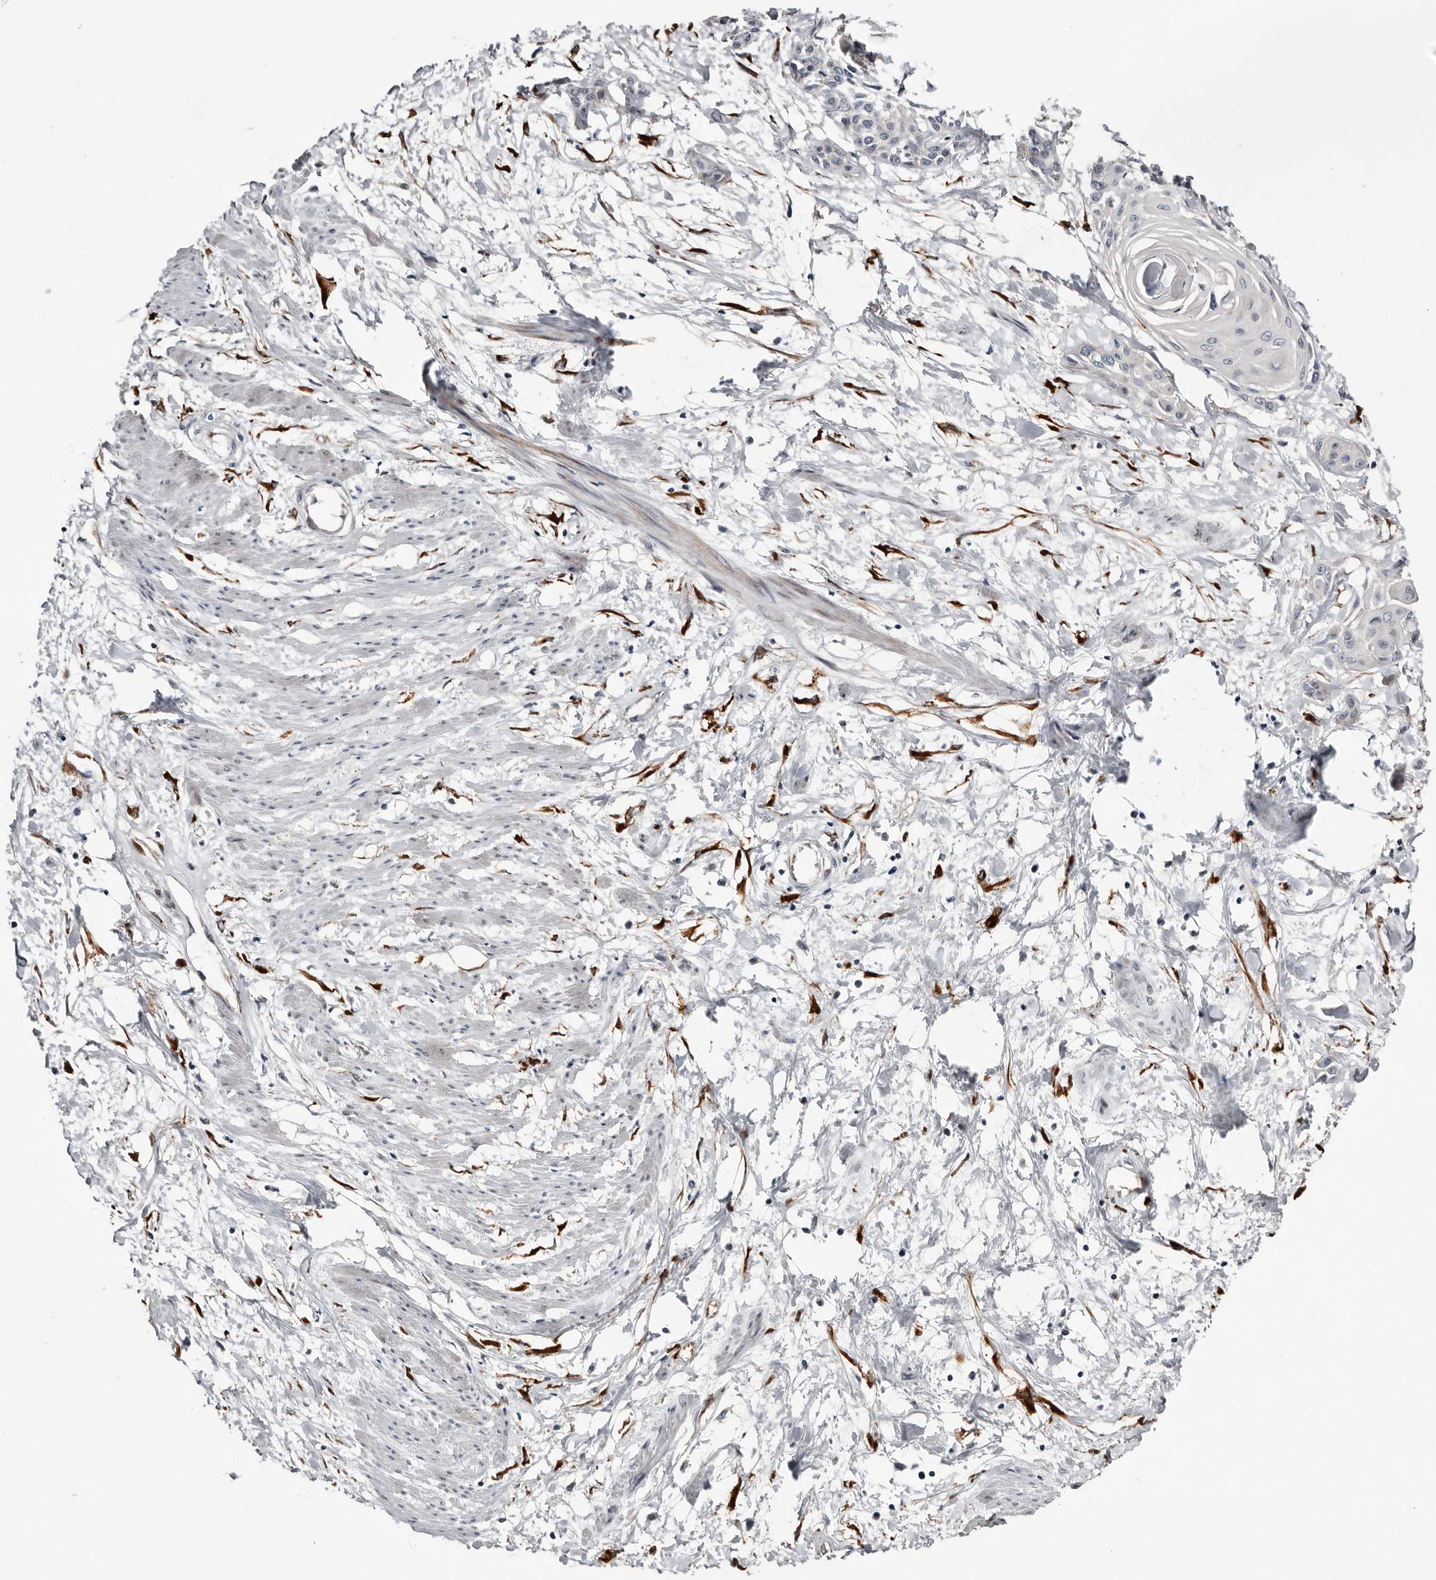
{"staining": {"intensity": "negative", "quantity": "none", "location": "none"}, "tissue": "cervical cancer", "cell_type": "Tumor cells", "image_type": "cancer", "snomed": [{"axis": "morphology", "description": "Squamous cell carcinoma, NOS"}, {"axis": "topography", "description": "Cervix"}], "caption": "A micrograph of cervical squamous cell carcinoma stained for a protein reveals no brown staining in tumor cells.", "gene": "USH1C", "patient": {"sex": "female", "age": 57}}